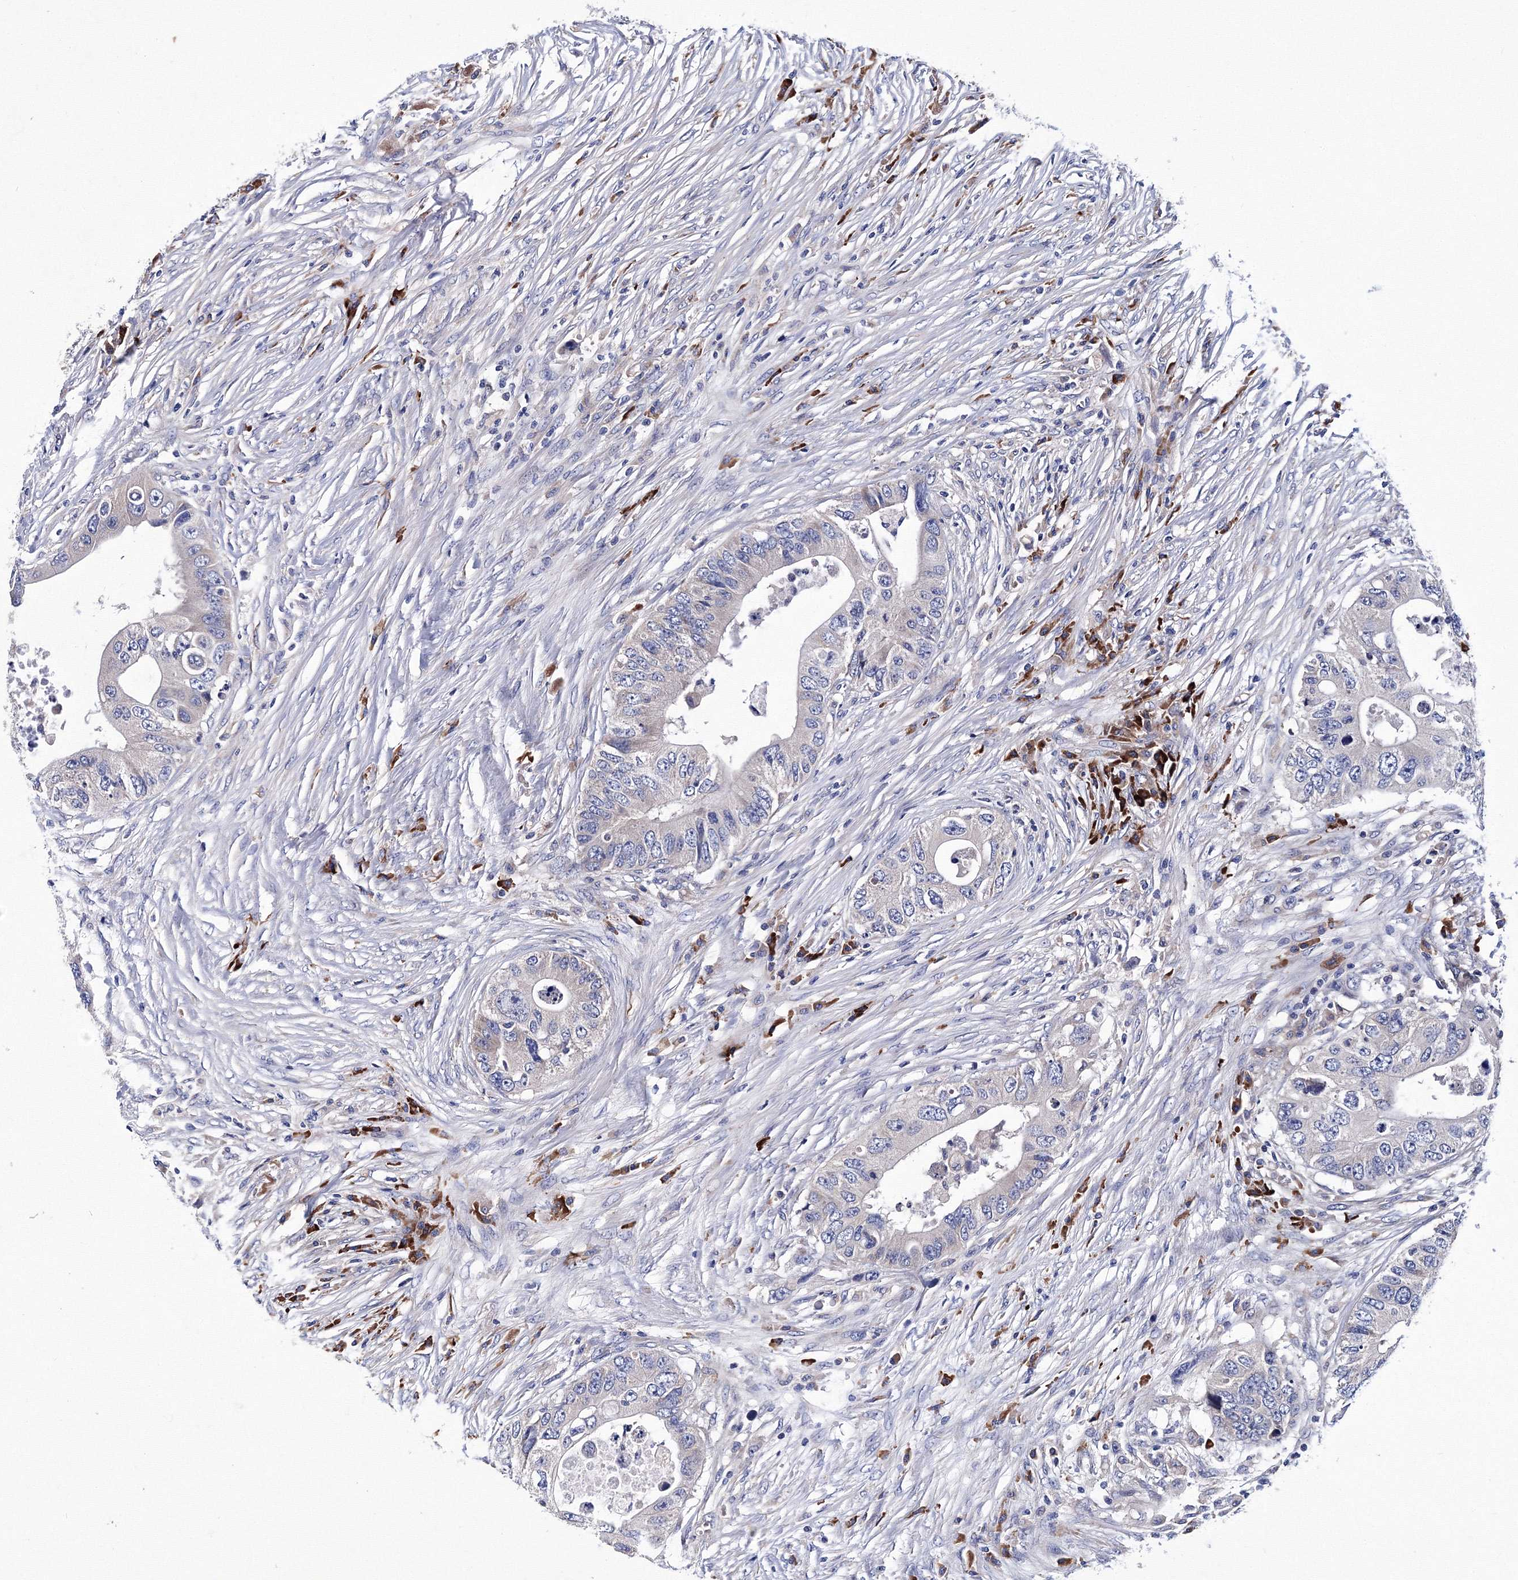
{"staining": {"intensity": "negative", "quantity": "none", "location": "none"}, "tissue": "colorectal cancer", "cell_type": "Tumor cells", "image_type": "cancer", "snomed": [{"axis": "morphology", "description": "Adenocarcinoma, NOS"}, {"axis": "topography", "description": "Colon"}], "caption": "The immunohistochemistry (IHC) image has no significant expression in tumor cells of colorectal cancer (adenocarcinoma) tissue.", "gene": "TRPM2", "patient": {"sex": "male", "age": 71}}